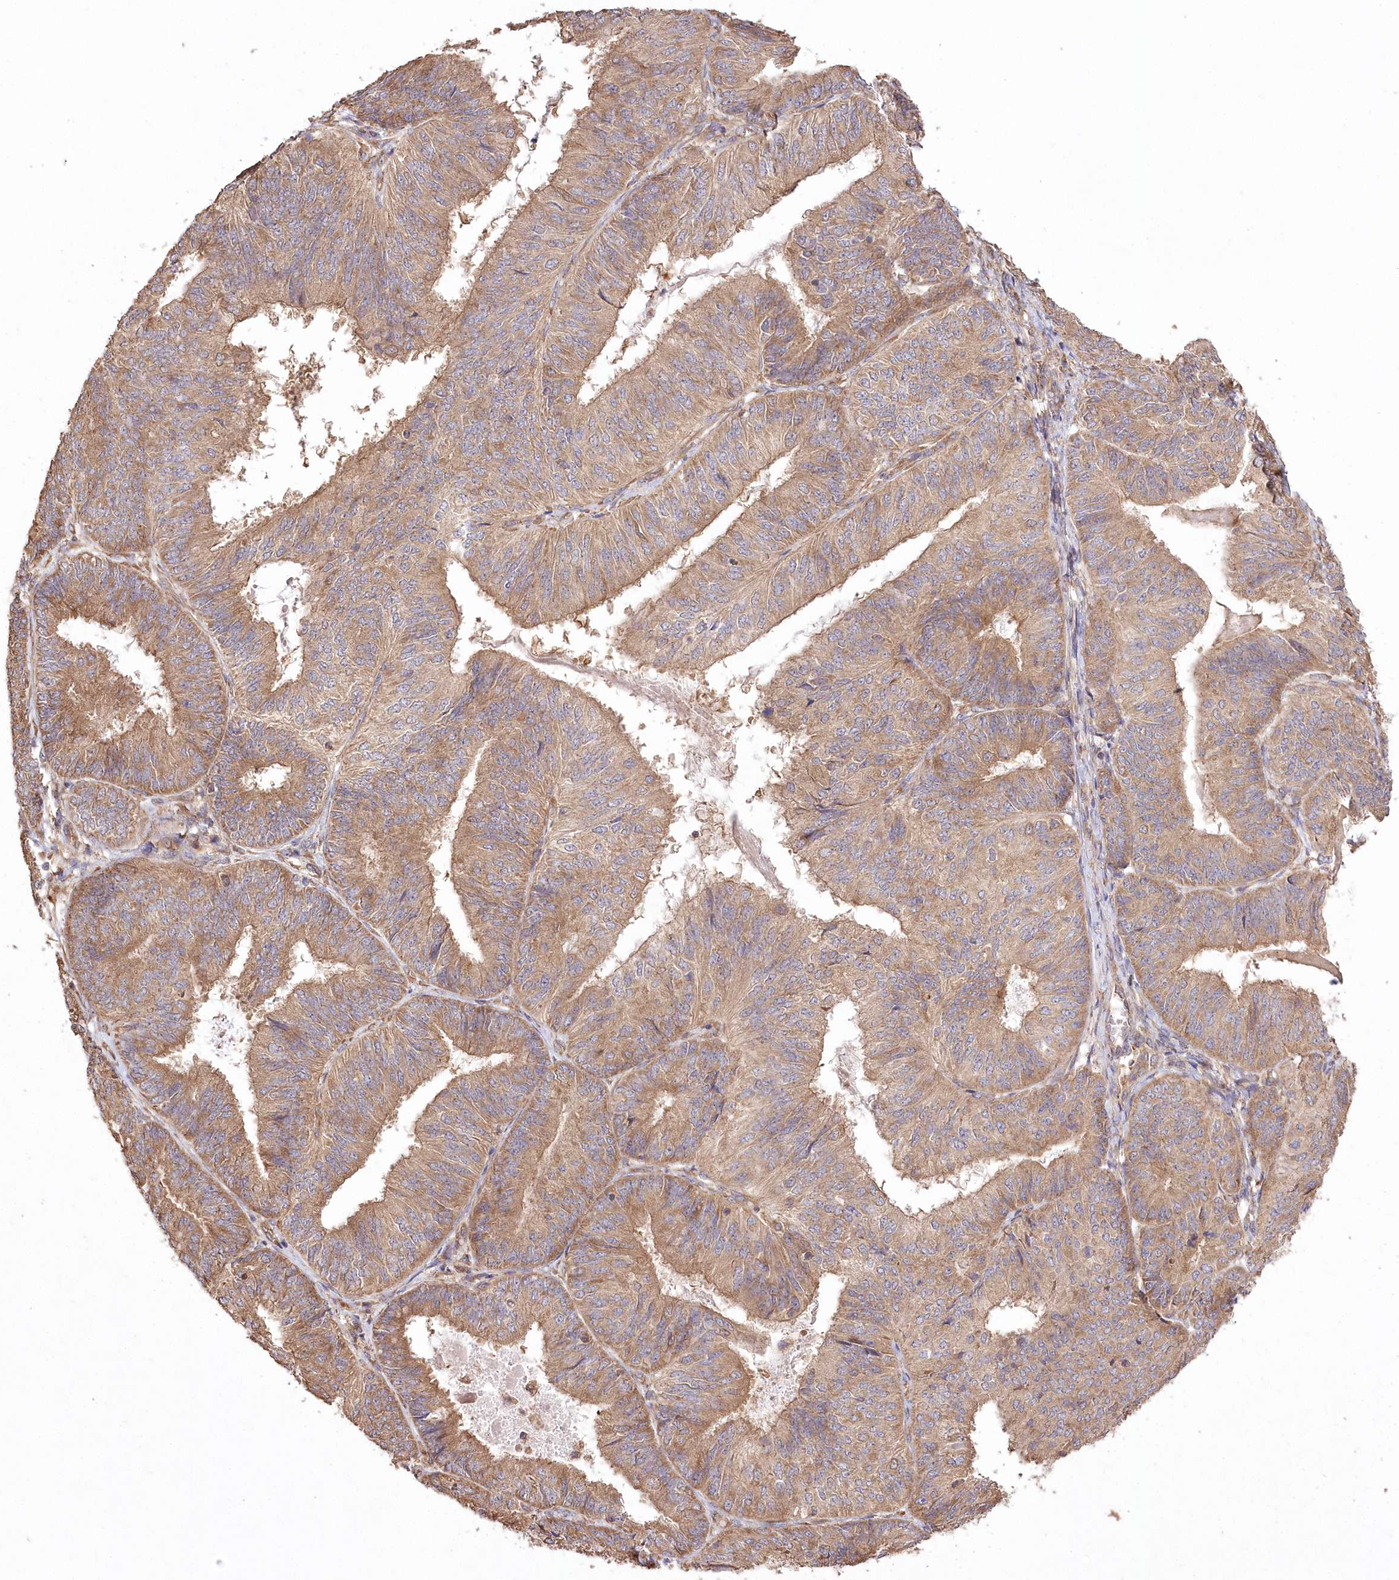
{"staining": {"intensity": "moderate", "quantity": ">75%", "location": "cytoplasmic/membranous"}, "tissue": "endometrial cancer", "cell_type": "Tumor cells", "image_type": "cancer", "snomed": [{"axis": "morphology", "description": "Adenocarcinoma, NOS"}, {"axis": "topography", "description": "Endometrium"}], "caption": "This histopathology image reveals IHC staining of endometrial cancer (adenocarcinoma), with medium moderate cytoplasmic/membranous staining in about >75% of tumor cells.", "gene": "PRSS53", "patient": {"sex": "female", "age": 58}}